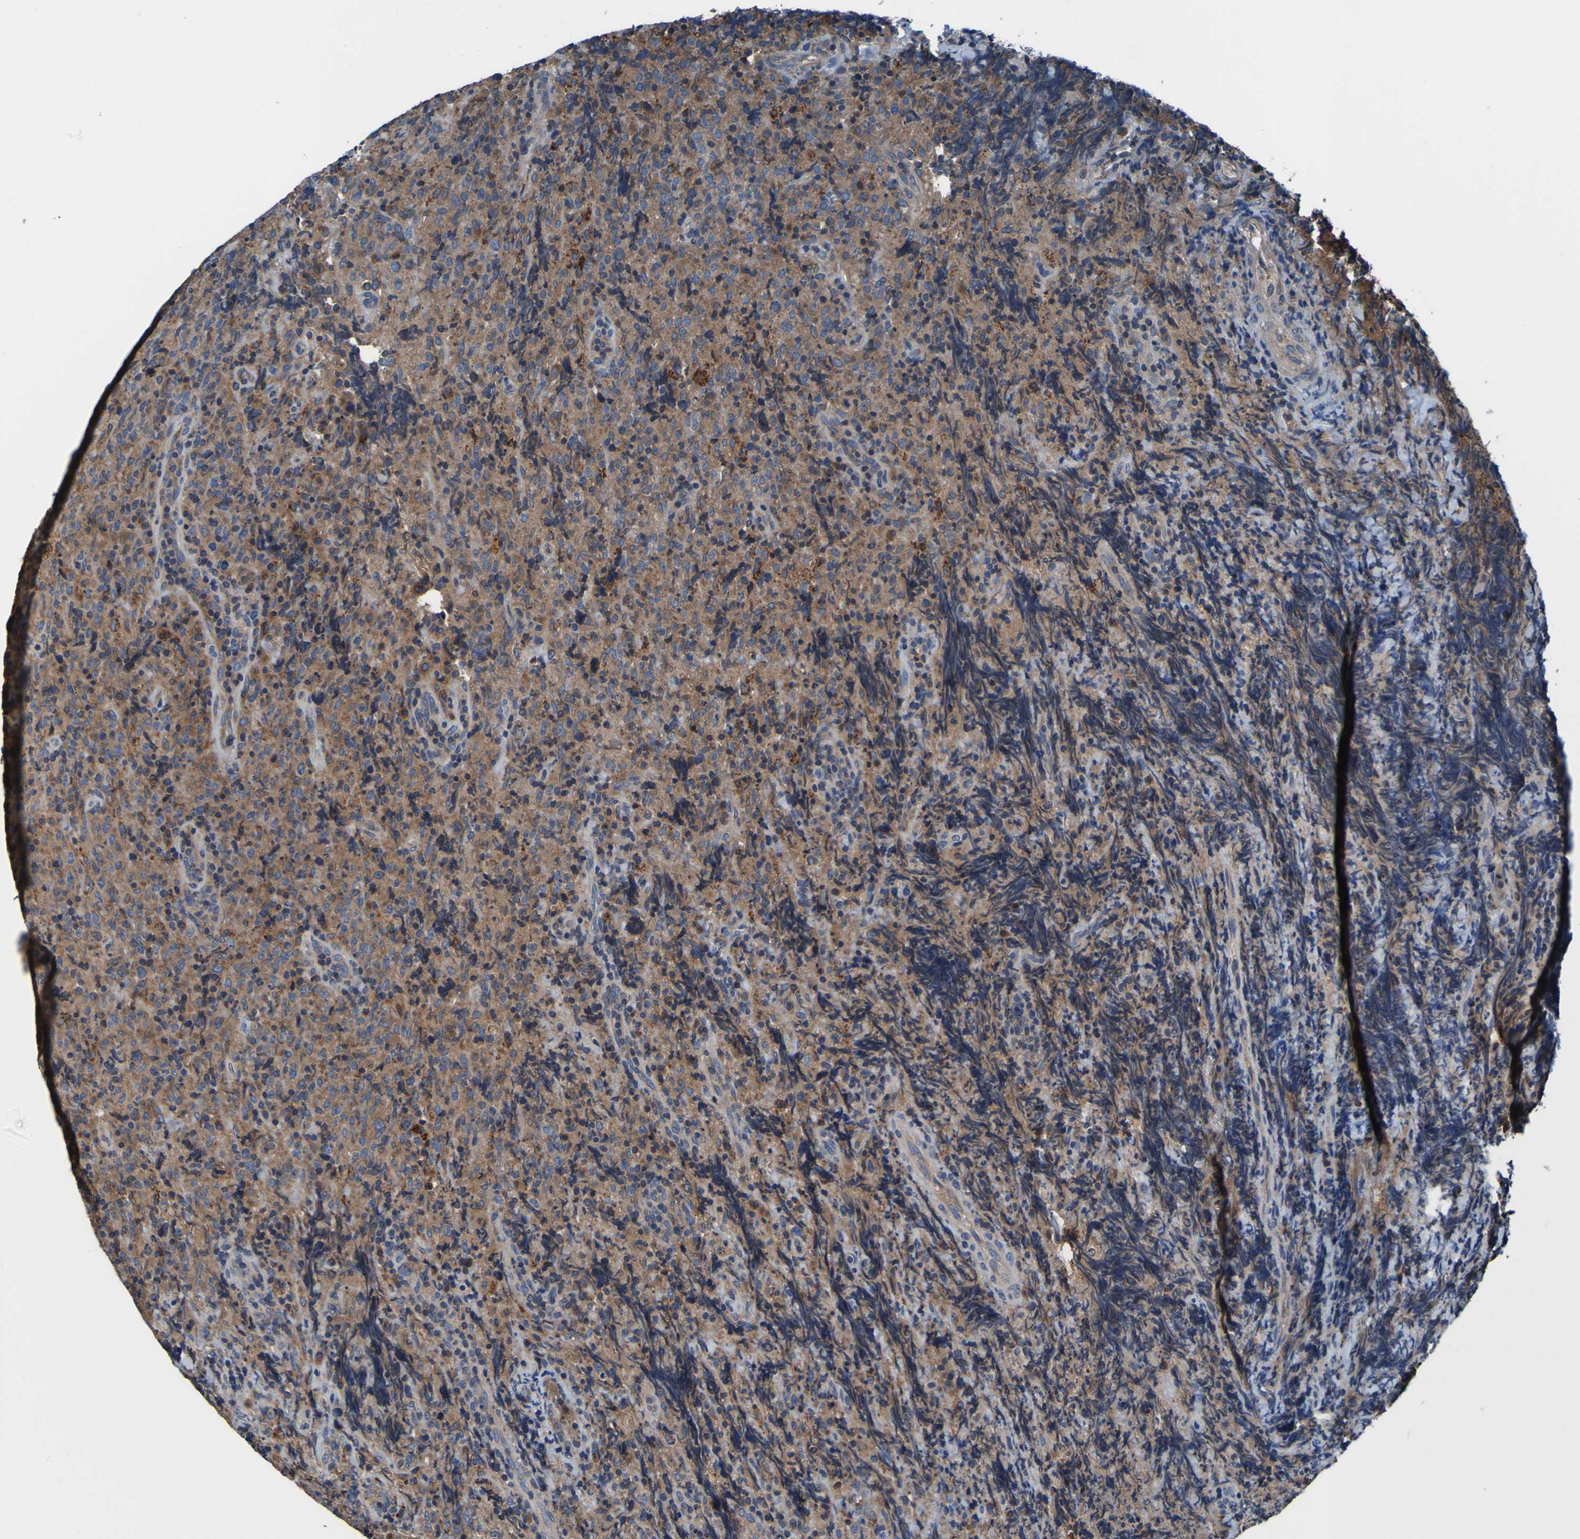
{"staining": {"intensity": "moderate", "quantity": ">75%", "location": "cytoplasmic/membranous"}, "tissue": "lymphoma", "cell_type": "Tumor cells", "image_type": "cancer", "snomed": [{"axis": "morphology", "description": "Malignant lymphoma, non-Hodgkin's type, High grade"}, {"axis": "topography", "description": "Tonsil"}], "caption": "A medium amount of moderate cytoplasmic/membranous staining is seen in approximately >75% of tumor cells in lymphoma tissue. (DAB IHC, brown staining for protein, blue staining for nuclei).", "gene": "RAB5B", "patient": {"sex": "female", "age": 36}}